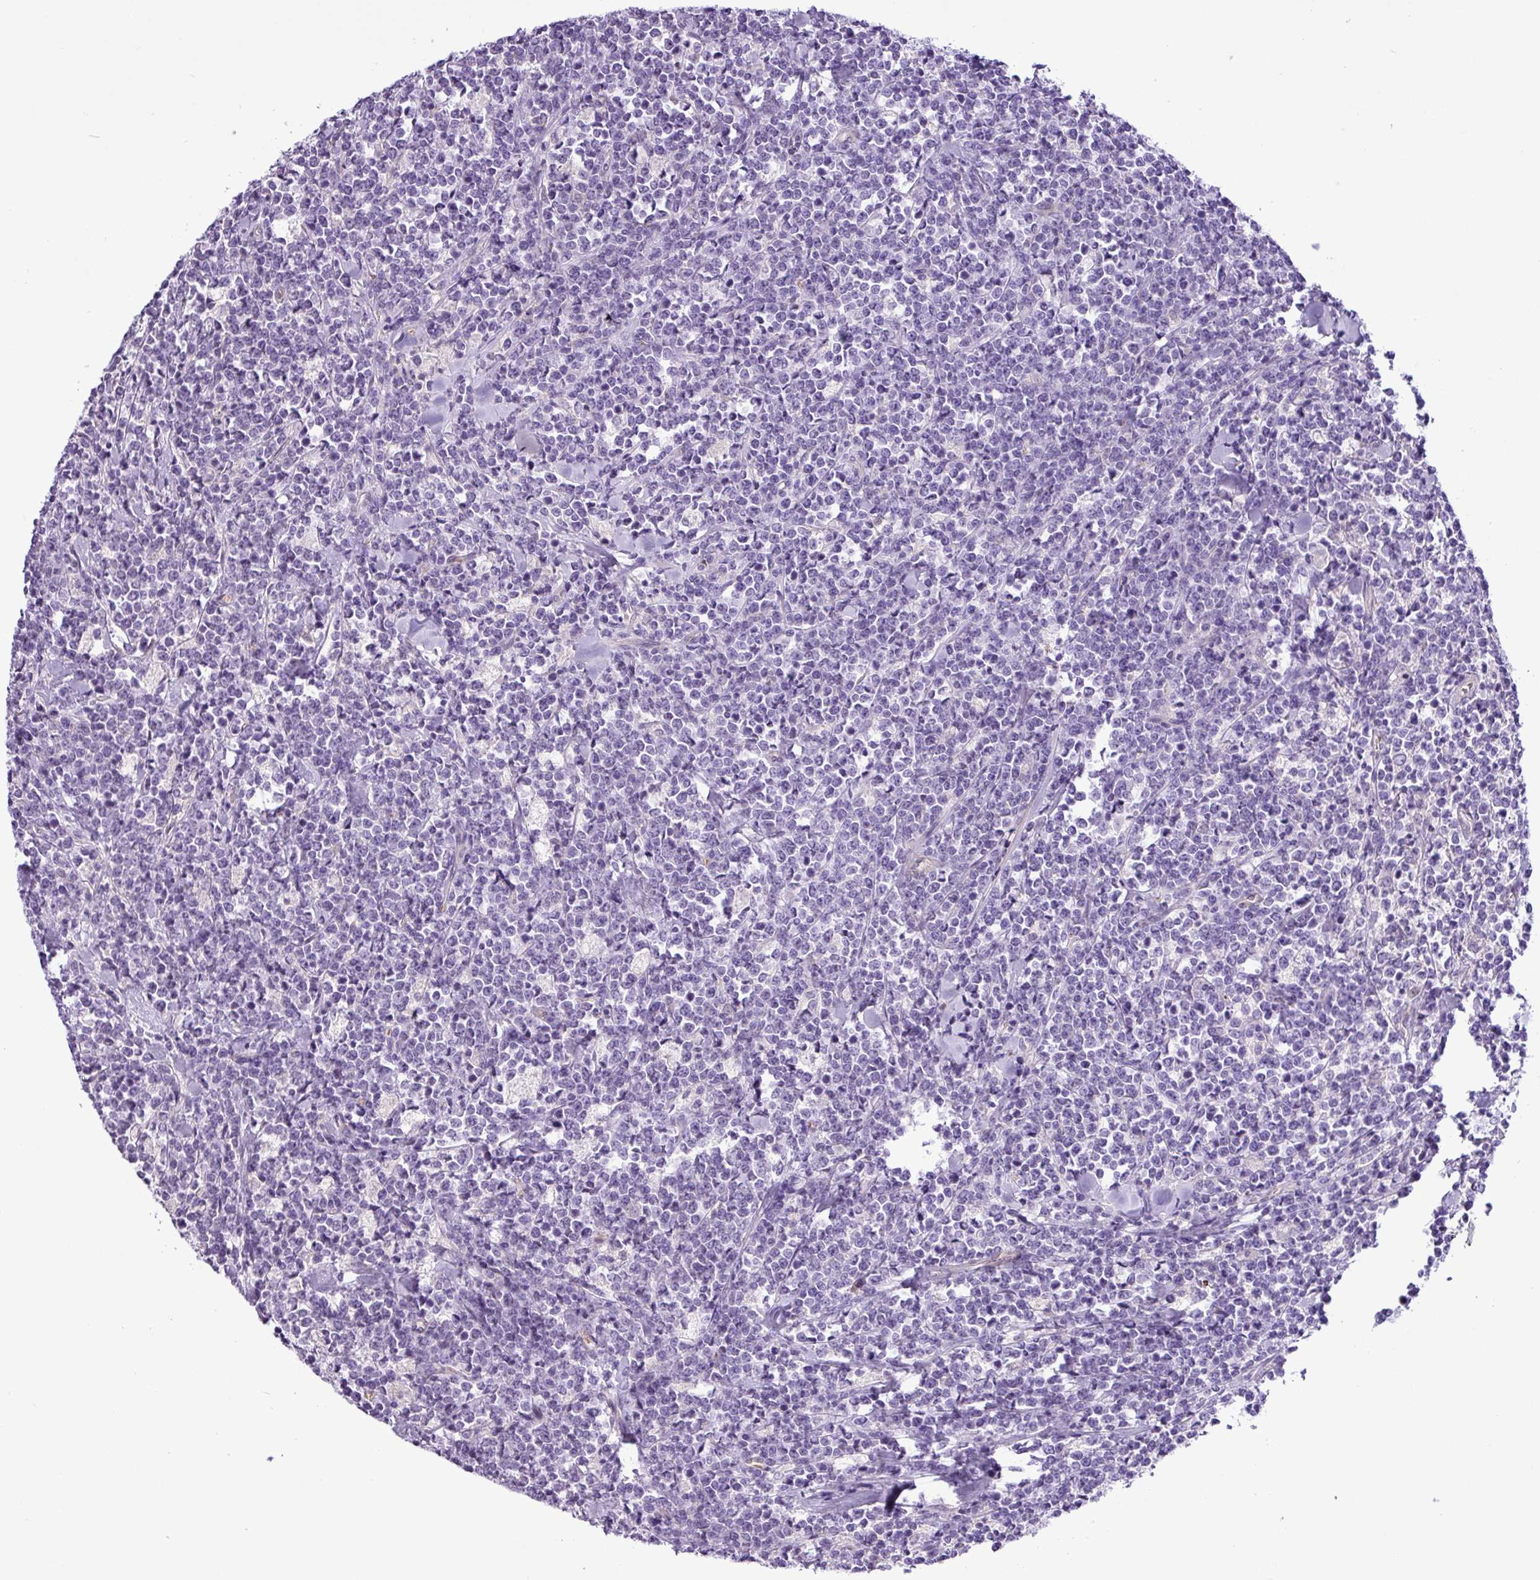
{"staining": {"intensity": "negative", "quantity": "none", "location": "none"}, "tissue": "lymphoma", "cell_type": "Tumor cells", "image_type": "cancer", "snomed": [{"axis": "morphology", "description": "Malignant lymphoma, non-Hodgkin's type, High grade"}, {"axis": "topography", "description": "Small intestine"}, {"axis": "topography", "description": "Colon"}], "caption": "IHC micrograph of neoplastic tissue: human high-grade malignant lymphoma, non-Hodgkin's type stained with DAB (3,3'-diaminobenzidine) reveals no significant protein expression in tumor cells.", "gene": "C11orf91", "patient": {"sex": "male", "age": 8}}